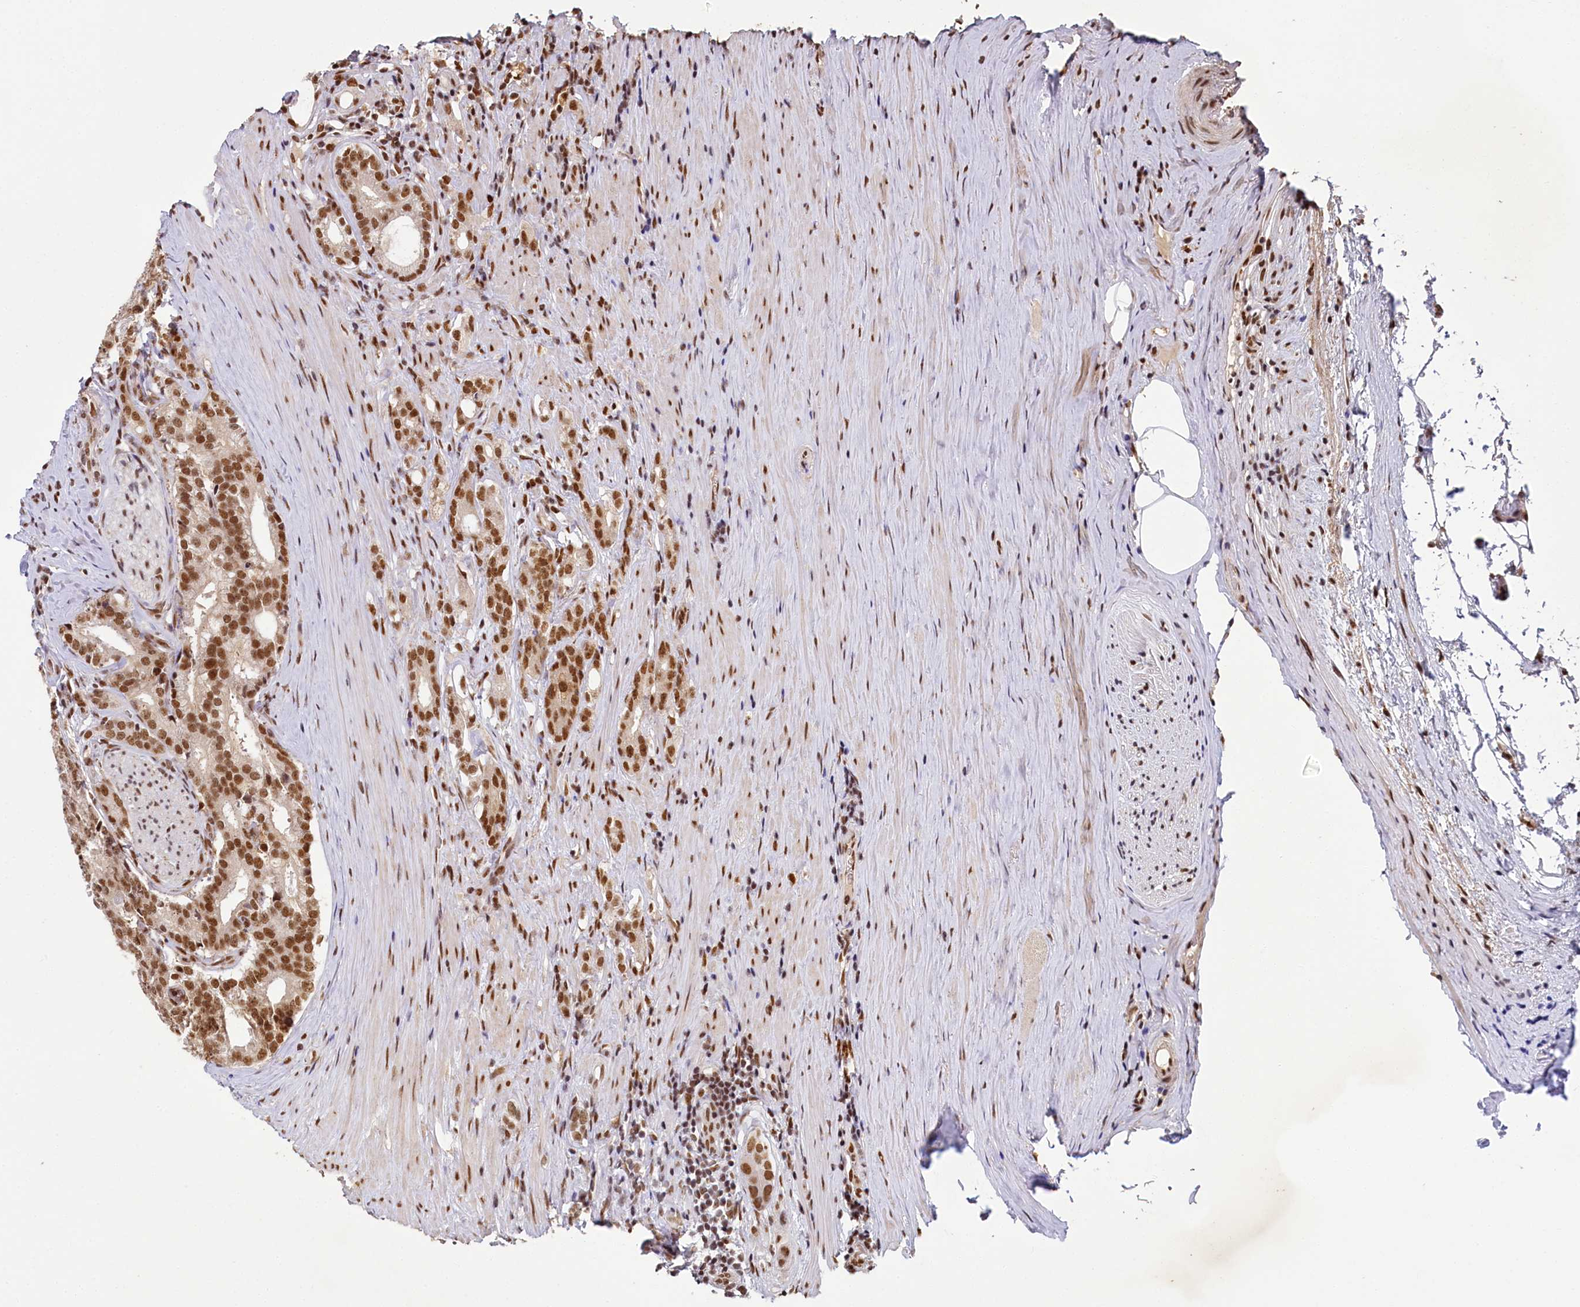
{"staining": {"intensity": "moderate", "quantity": ">75%", "location": "nuclear"}, "tissue": "prostate cancer", "cell_type": "Tumor cells", "image_type": "cancer", "snomed": [{"axis": "morphology", "description": "Adenocarcinoma, Low grade"}, {"axis": "topography", "description": "Prostate"}], "caption": "IHC micrograph of neoplastic tissue: prostate cancer (adenocarcinoma (low-grade)) stained using immunohistochemistry (IHC) demonstrates medium levels of moderate protein expression localized specifically in the nuclear of tumor cells, appearing as a nuclear brown color.", "gene": "PPHLN1", "patient": {"sex": "male", "age": 71}}